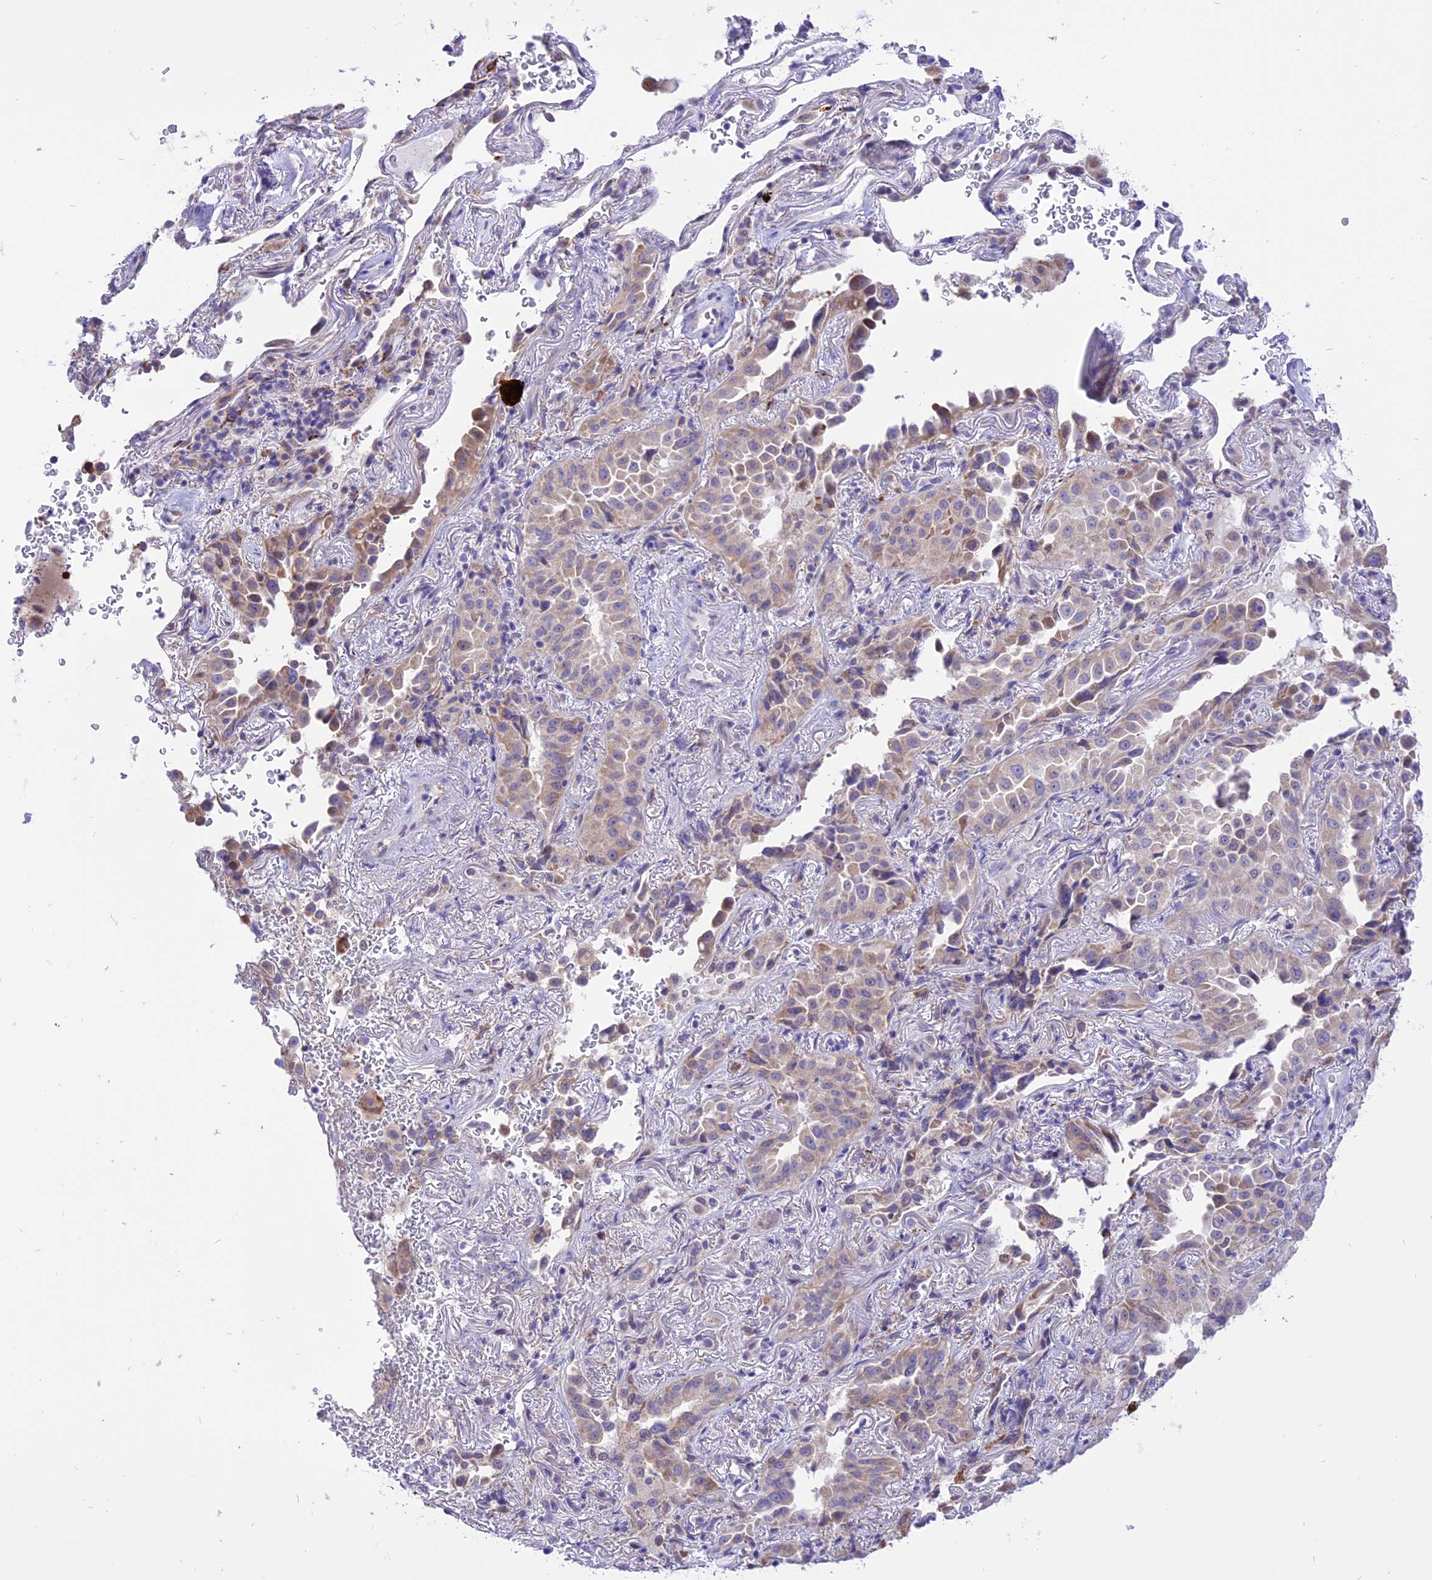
{"staining": {"intensity": "weak", "quantity": "25%-75%", "location": "cytoplasmic/membranous"}, "tissue": "lung cancer", "cell_type": "Tumor cells", "image_type": "cancer", "snomed": [{"axis": "morphology", "description": "Adenocarcinoma, NOS"}, {"axis": "topography", "description": "Lung"}], "caption": "Immunohistochemical staining of lung adenocarcinoma shows weak cytoplasmic/membranous protein expression in approximately 25%-75% of tumor cells.", "gene": "ARMCX6", "patient": {"sex": "female", "age": 69}}